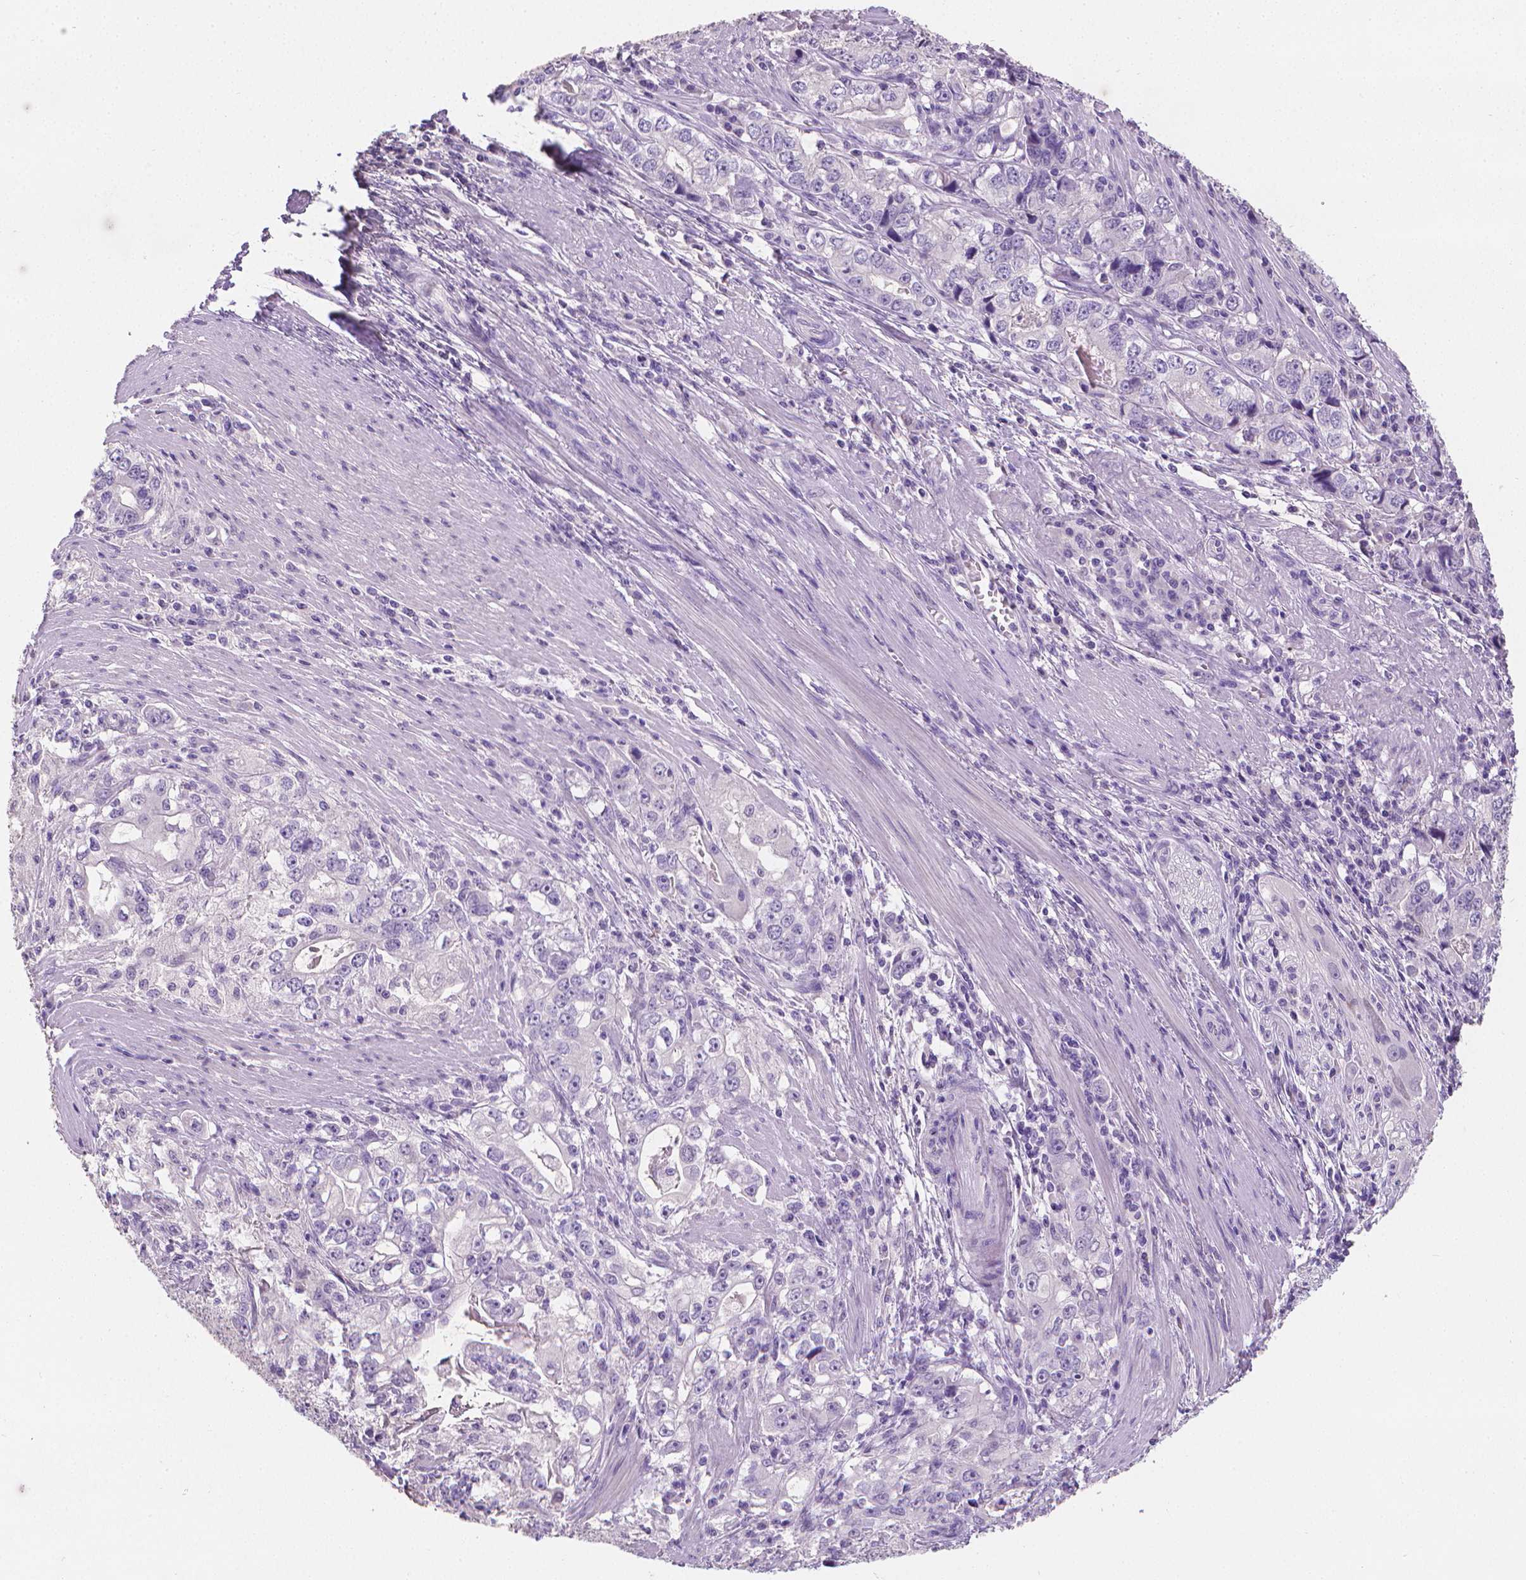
{"staining": {"intensity": "negative", "quantity": "none", "location": "none"}, "tissue": "stomach cancer", "cell_type": "Tumor cells", "image_type": "cancer", "snomed": [{"axis": "morphology", "description": "Adenocarcinoma, NOS"}, {"axis": "topography", "description": "Stomach, lower"}], "caption": "This image is of adenocarcinoma (stomach) stained with immunohistochemistry to label a protein in brown with the nuclei are counter-stained blue. There is no staining in tumor cells.", "gene": "TNNI2", "patient": {"sex": "female", "age": 72}}